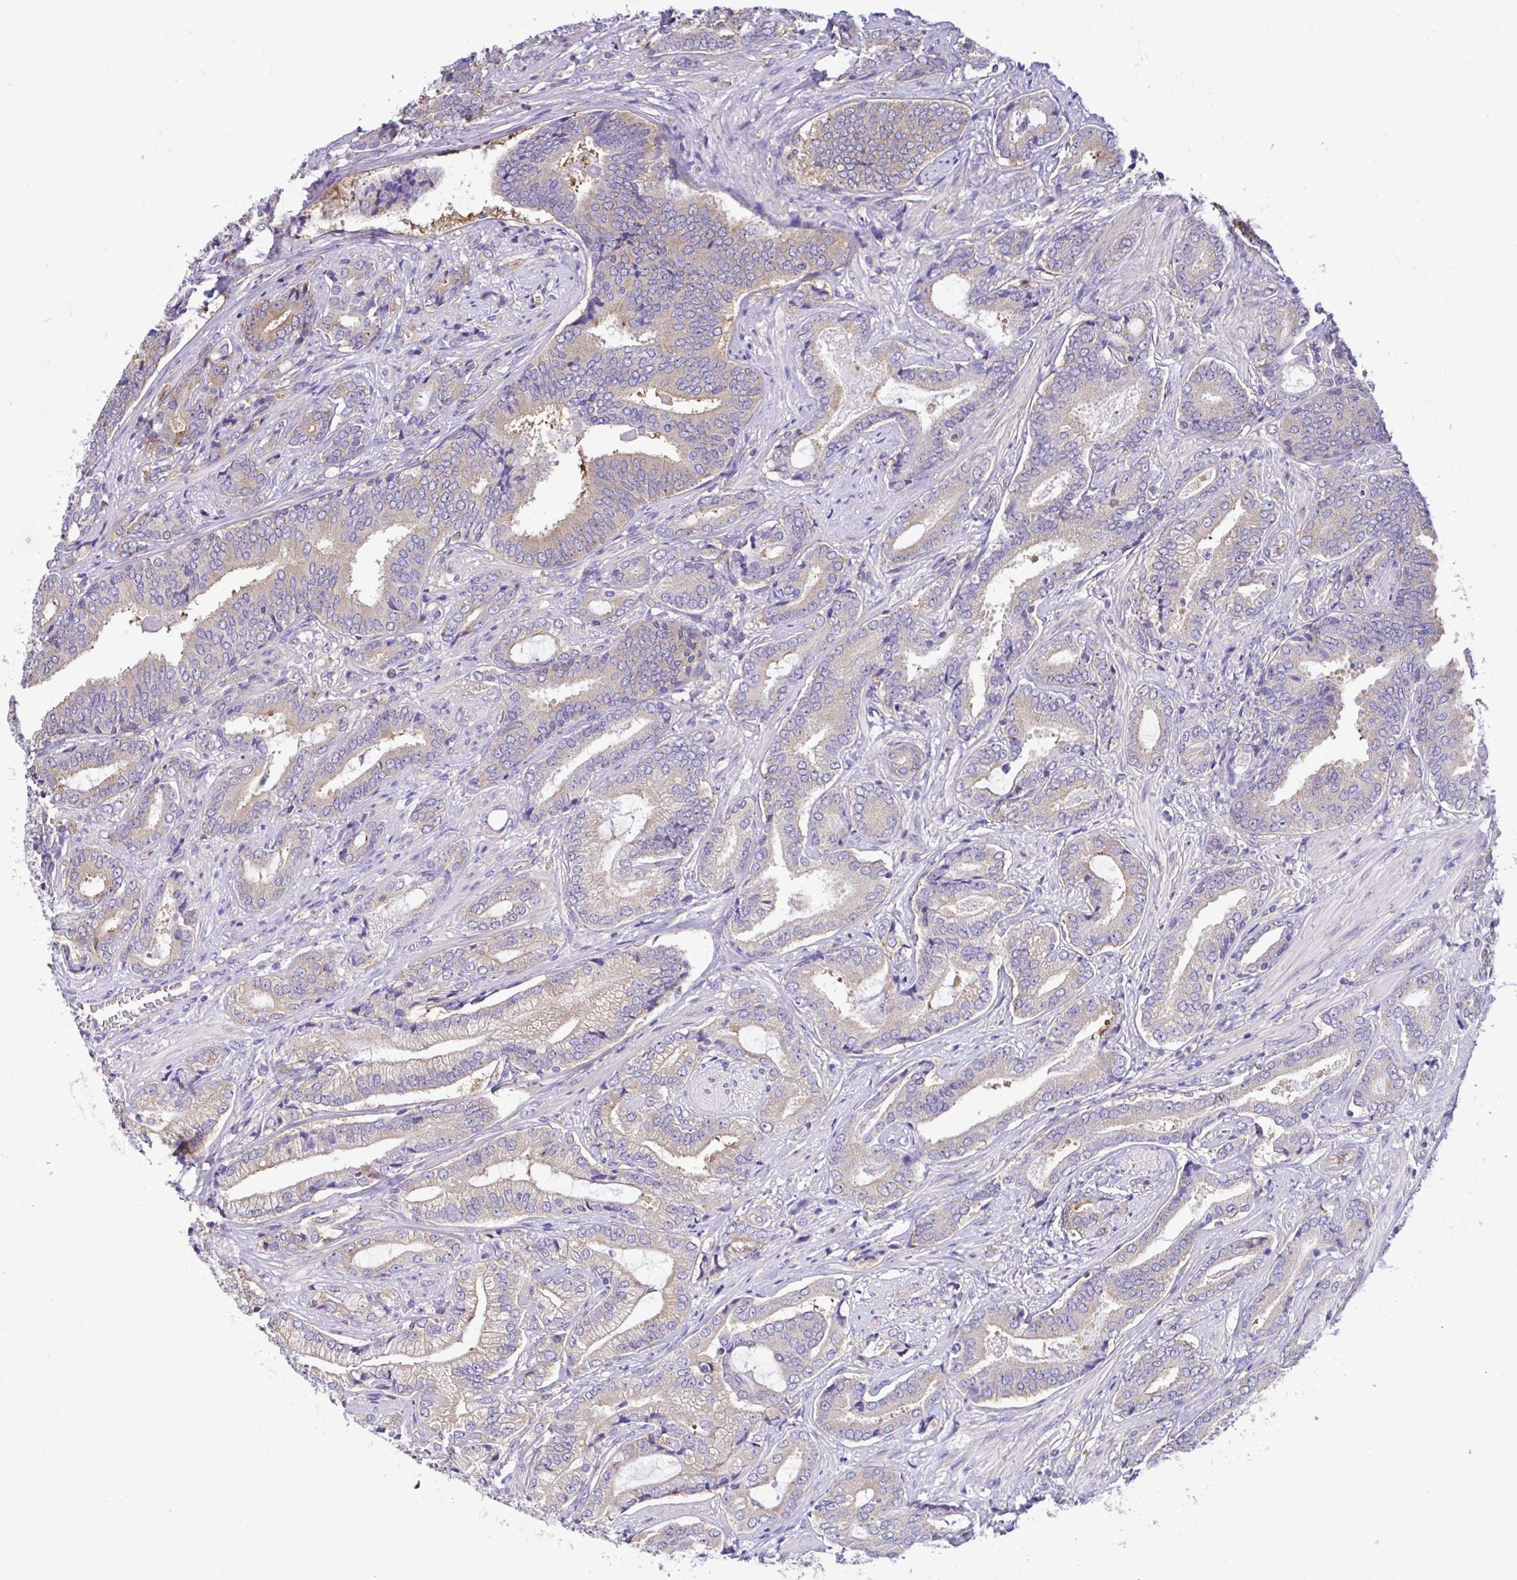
{"staining": {"intensity": "negative", "quantity": "none", "location": "none"}, "tissue": "prostate cancer", "cell_type": "Tumor cells", "image_type": "cancer", "snomed": [{"axis": "morphology", "description": "Adenocarcinoma, High grade"}, {"axis": "topography", "description": "Prostate"}], "caption": "Histopathology image shows no protein staining in tumor cells of adenocarcinoma (high-grade) (prostate) tissue.", "gene": "GFPT2", "patient": {"sex": "male", "age": 62}}